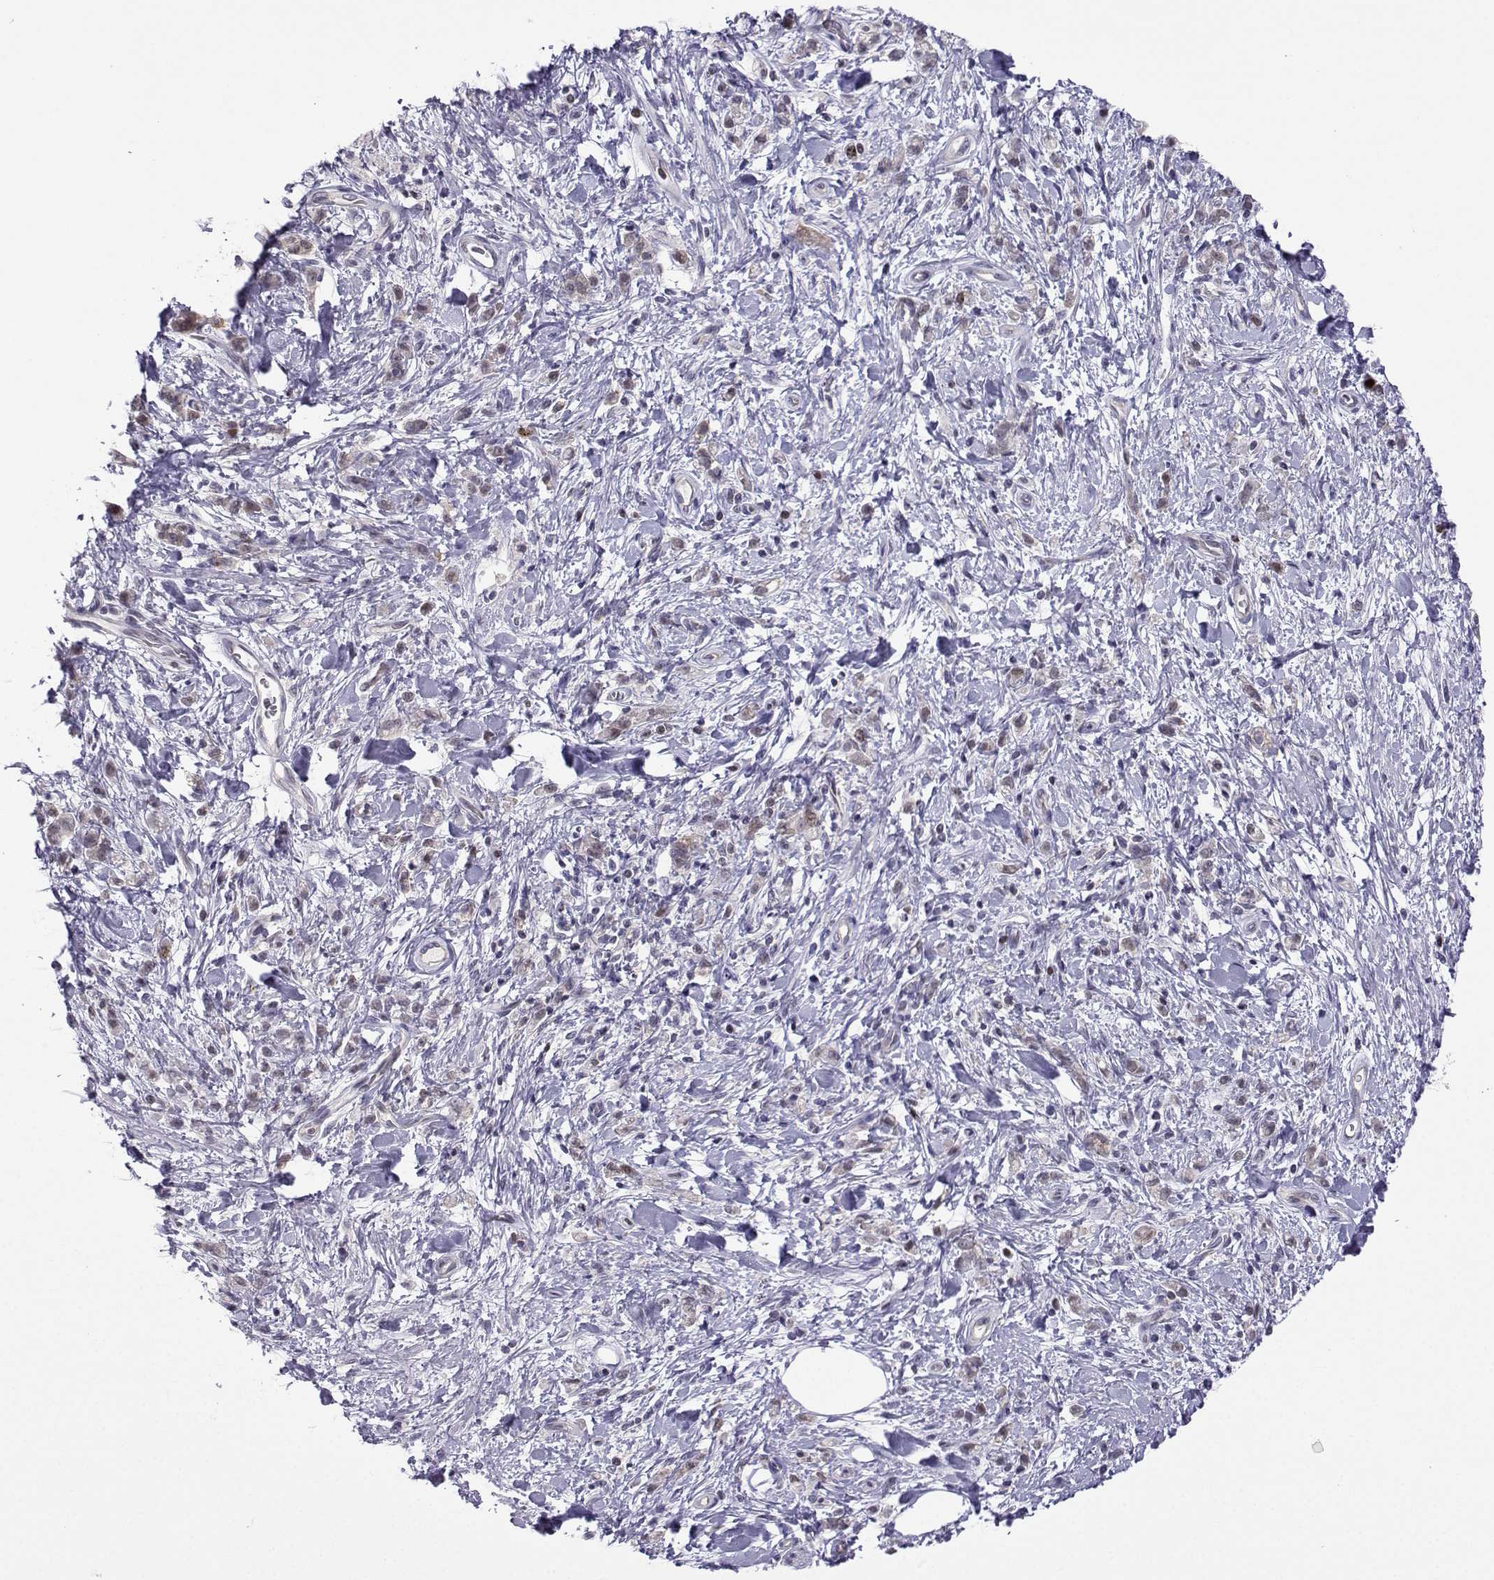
{"staining": {"intensity": "negative", "quantity": "none", "location": "none"}, "tissue": "stomach cancer", "cell_type": "Tumor cells", "image_type": "cancer", "snomed": [{"axis": "morphology", "description": "Adenocarcinoma, NOS"}, {"axis": "topography", "description": "Stomach"}], "caption": "Tumor cells are negative for brown protein staining in stomach adenocarcinoma.", "gene": "INCENP", "patient": {"sex": "male", "age": 77}}